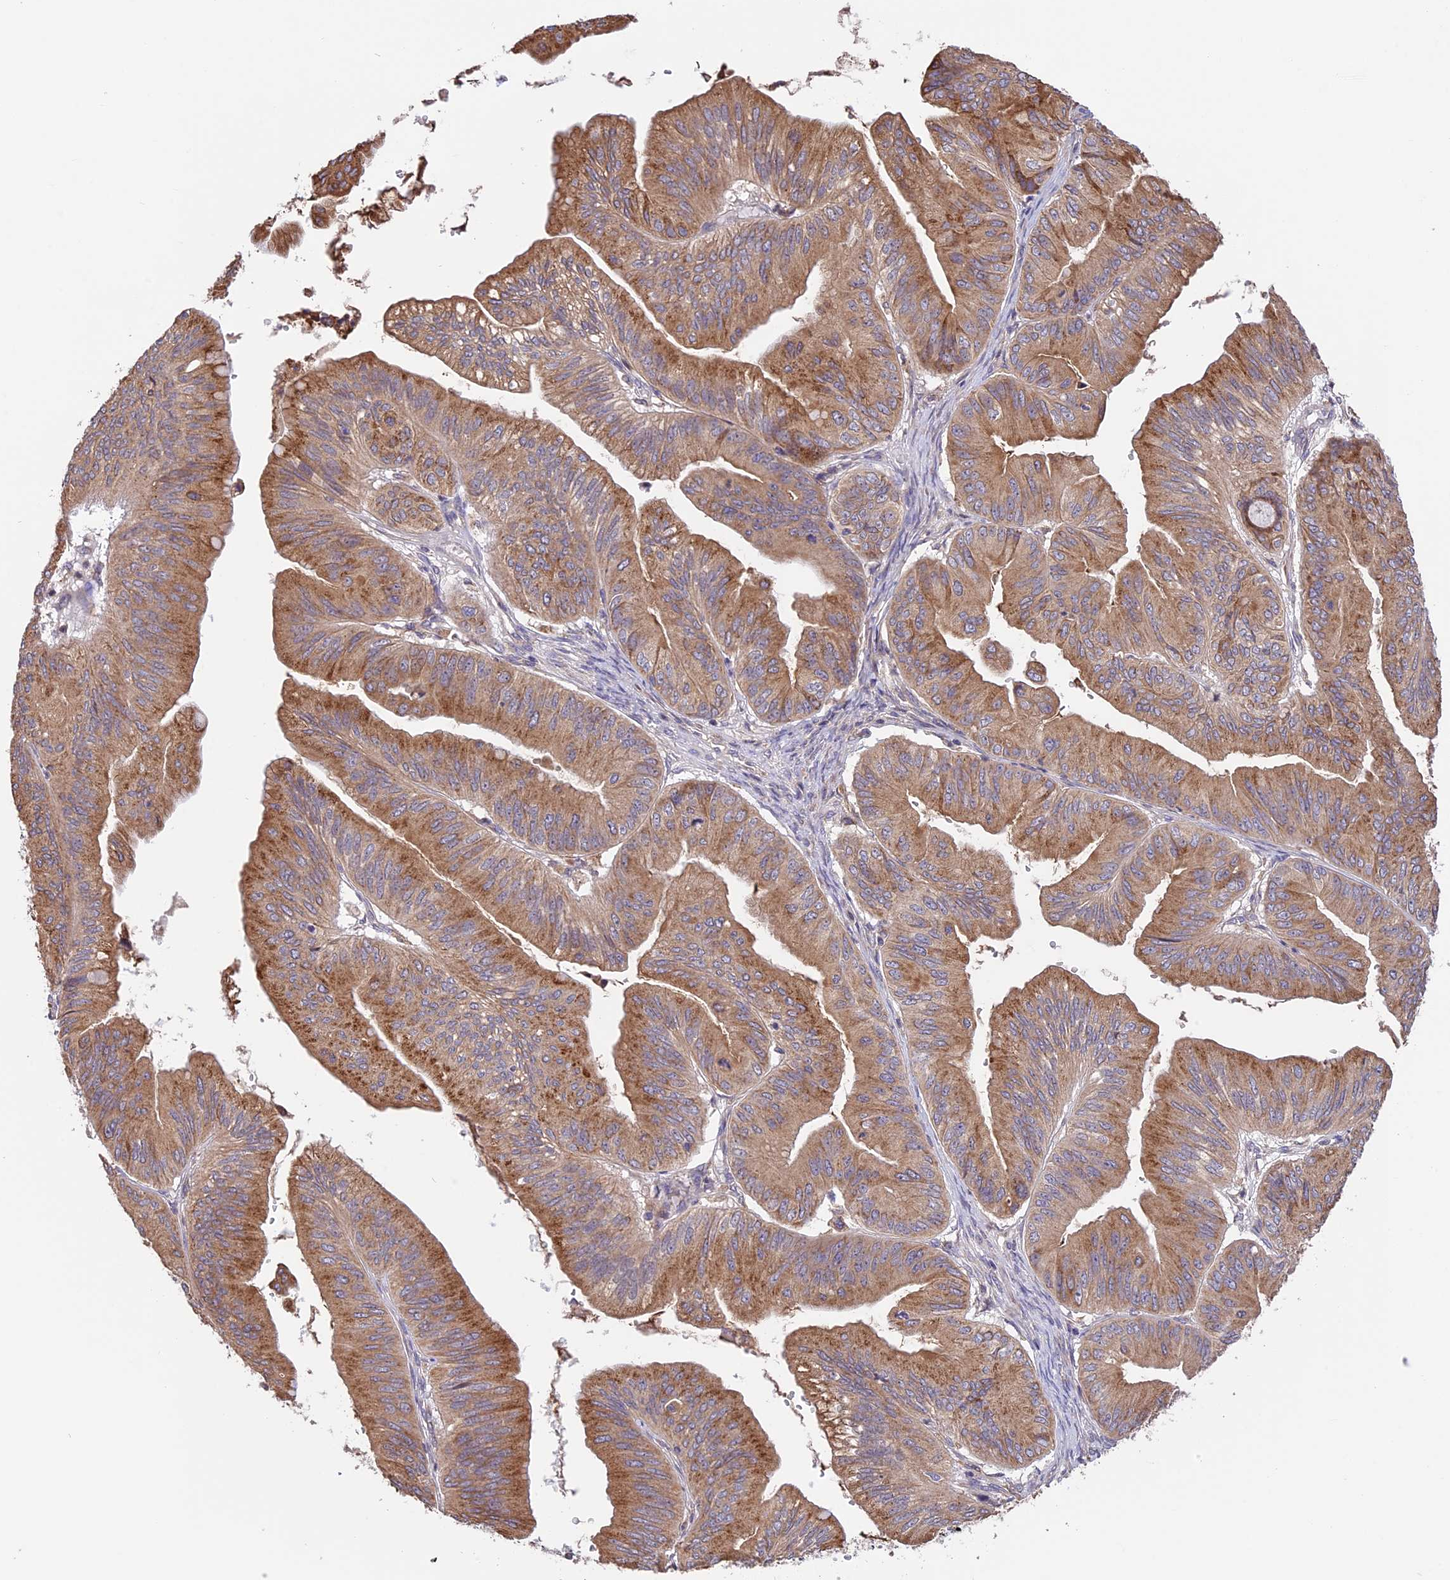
{"staining": {"intensity": "moderate", "quantity": ">75%", "location": "cytoplasmic/membranous"}, "tissue": "ovarian cancer", "cell_type": "Tumor cells", "image_type": "cancer", "snomed": [{"axis": "morphology", "description": "Cystadenocarcinoma, mucinous, NOS"}, {"axis": "topography", "description": "Ovary"}], "caption": "About >75% of tumor cells in ovarian cancer (mucinous cystadenocarcinoma) demonstrate moderate cytoplasmic/membranous protein positivity as visualized by brown immunohistochemical staining.", "gene": "DMRTA2", "patient": {"sex": "female", "age": 61}}